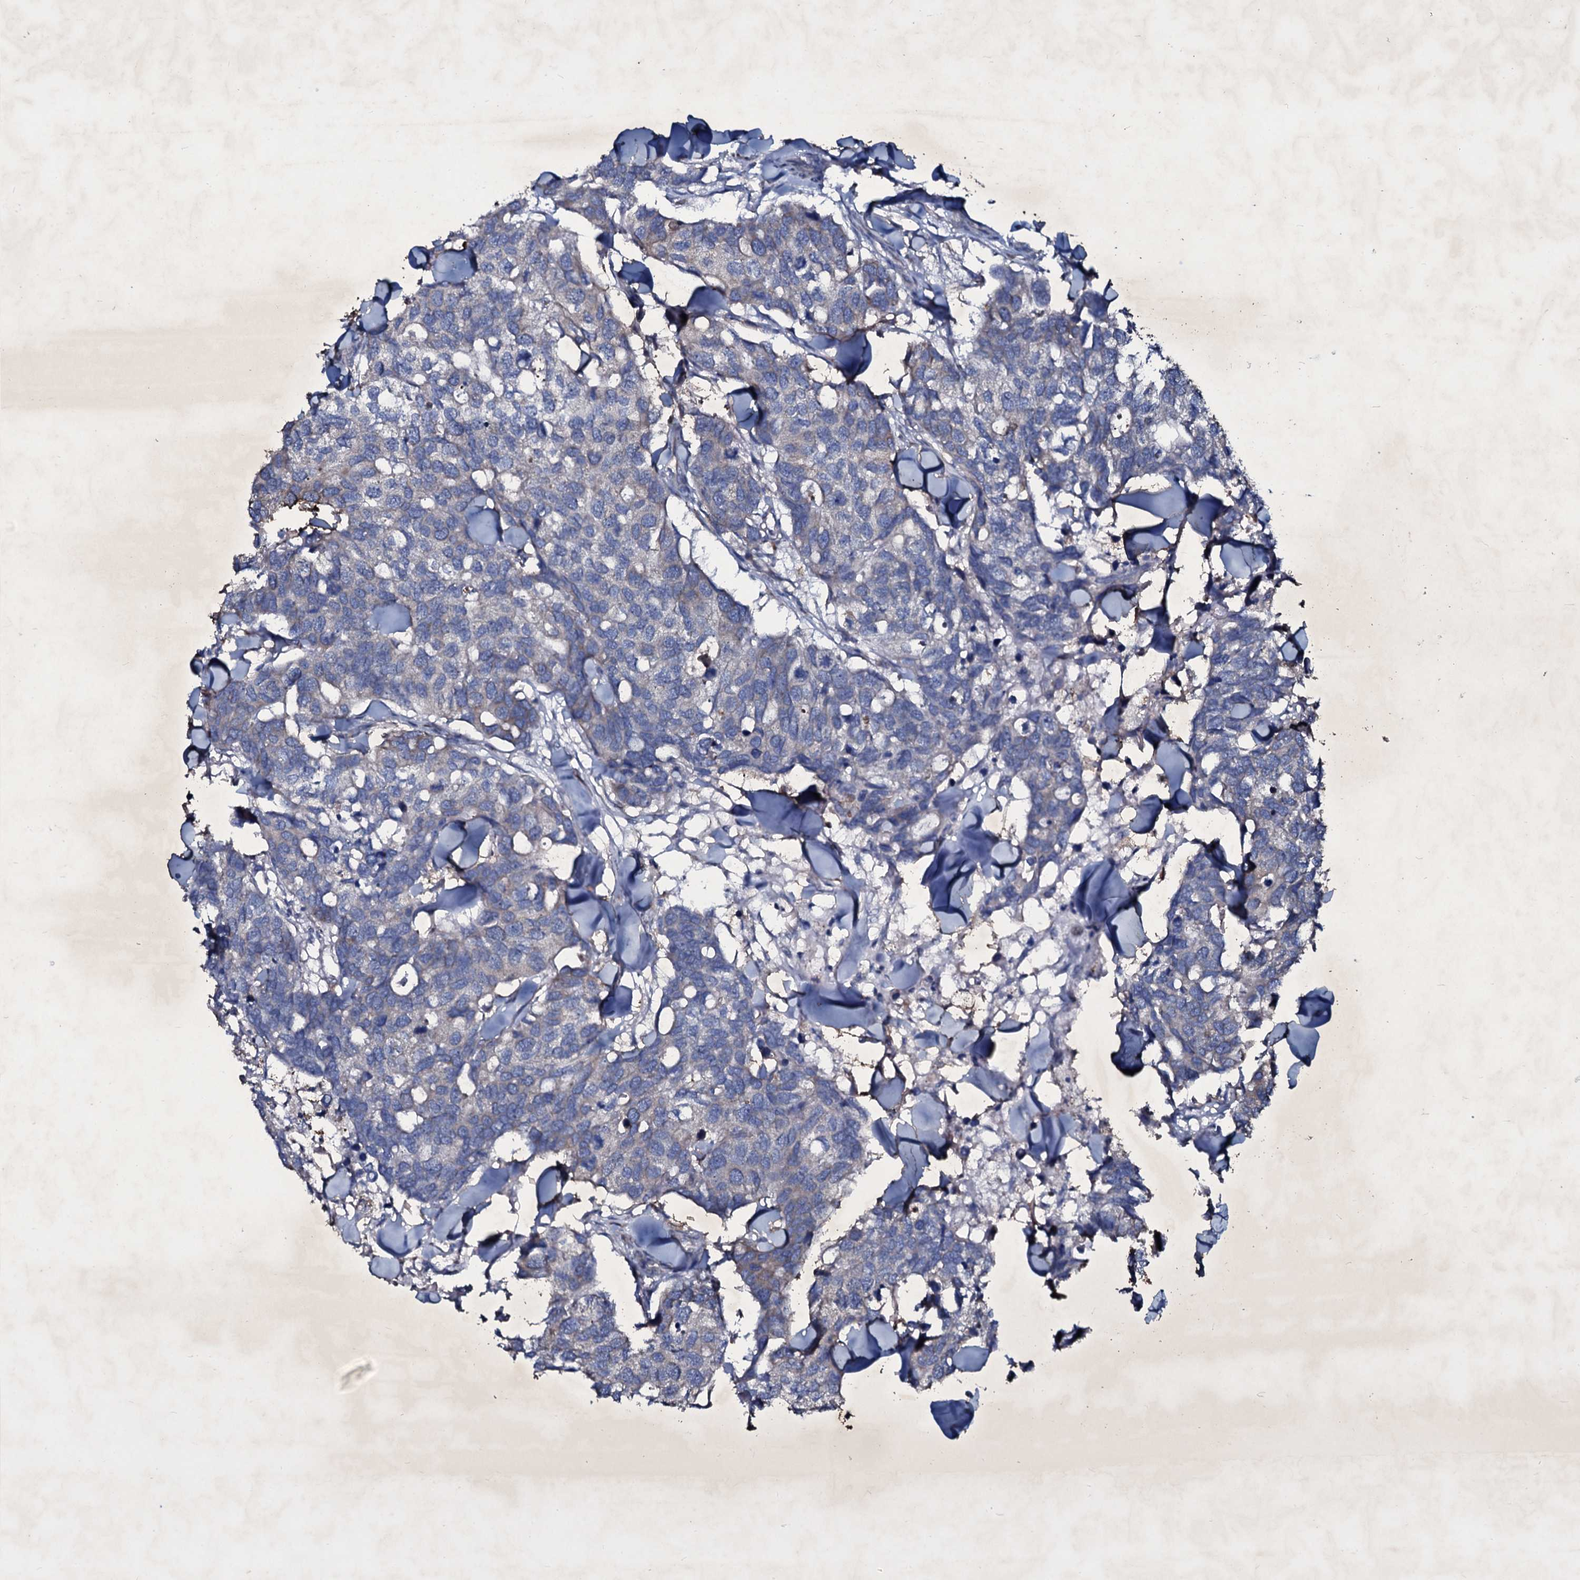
{"staining": {"intensity": "negative", "quantity": "none", "location": "none"}, "tissue": "breast cancer", "cell_type": "Tumor cells", "image_type": "cancer", "snomed": [{"axis": "morphology", "description": "Duct carcinoma"}, {"axis": "topography", "description": "Breast"}], "caption": "Image shows no significant protein staining in tumor cells of breast cancer.", "gene": "SELENOT", "patient": {"sex": "female", "age": 83}}